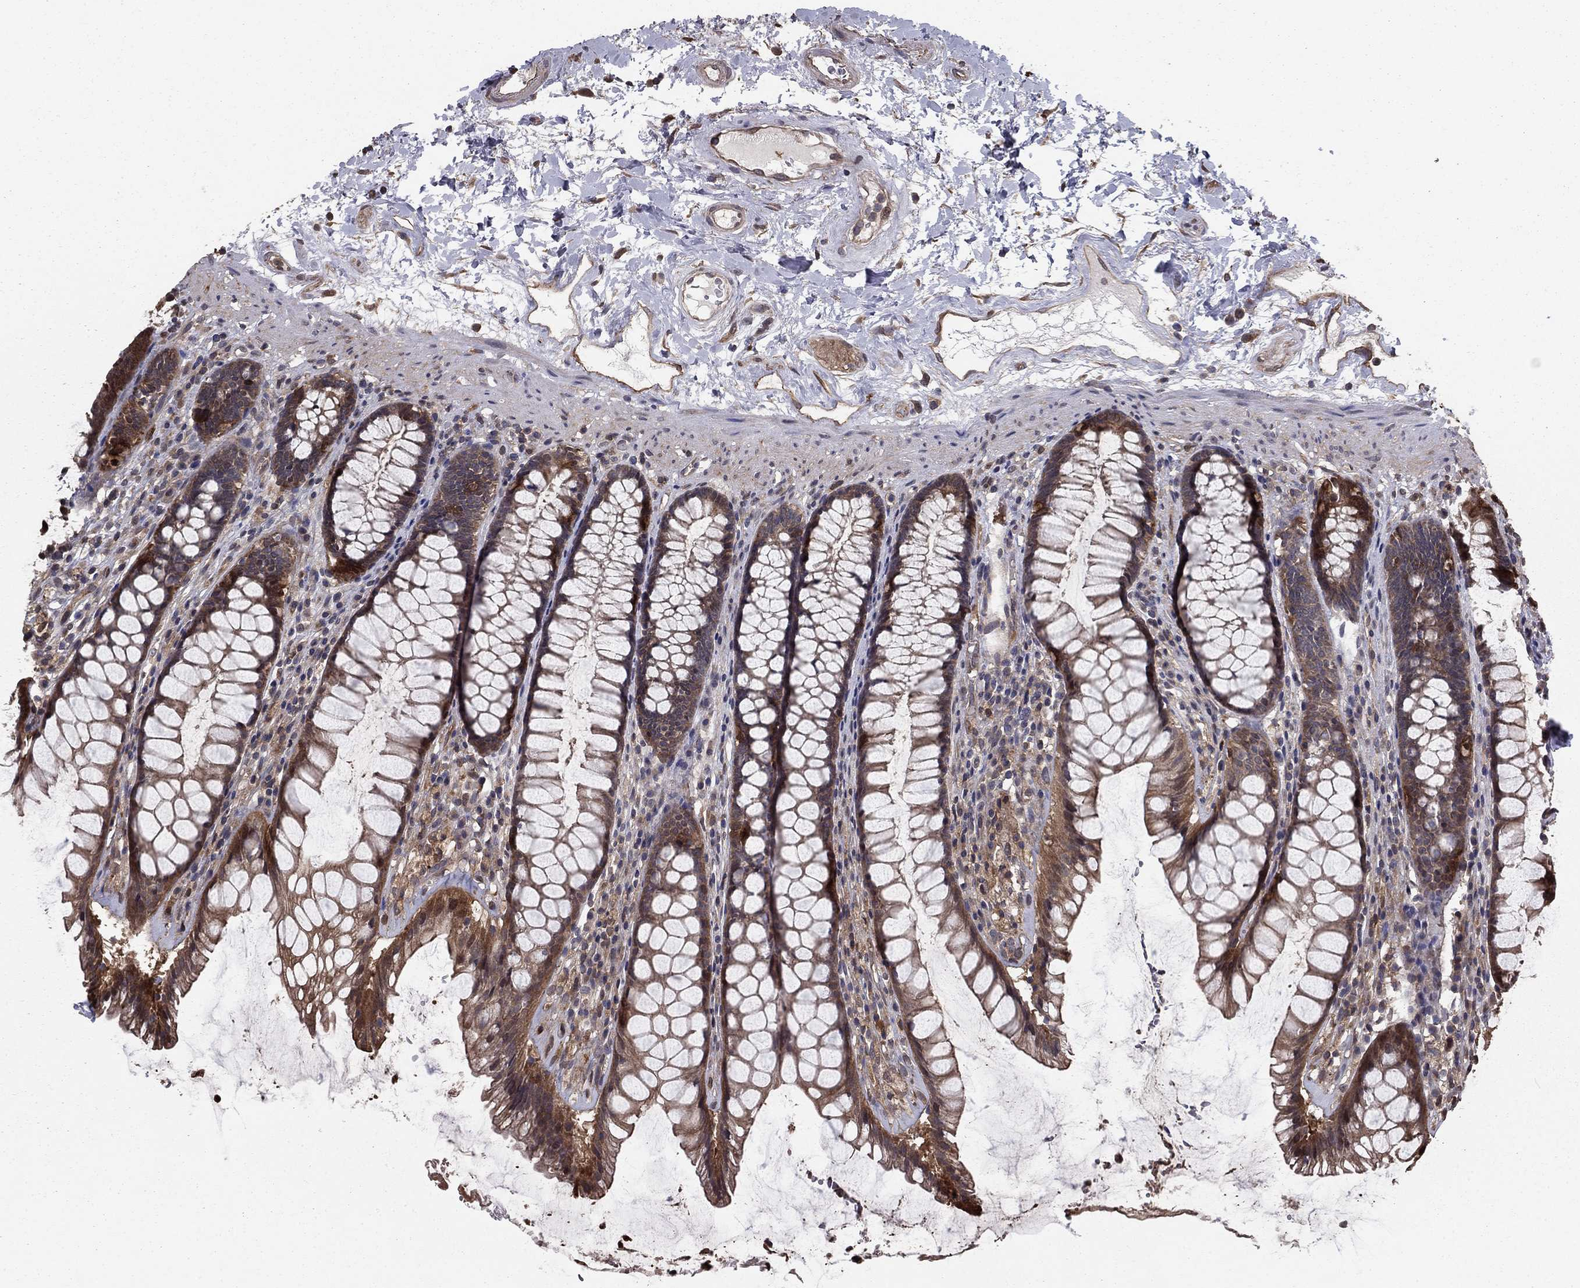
{"staining": {"intensity": "strong", "quantity": ">75%", "location": "cytoplasmic/membranous"}, "tissue": "rectum", "cell_type": "Glandular cells", "image_type": "normal", "snomed": [{"axis": "morphology", "description": "Normal tissue, NOS"}, {"axis": "topography", "description": "Rectum"}], "caption": "Protein expression by IHC displays strong cytoplasmic/membranous expression in about >75% of glandular cells in normal rectum.", "gene": "GYG1", "patient": {"sex": "male", "age": 72}}